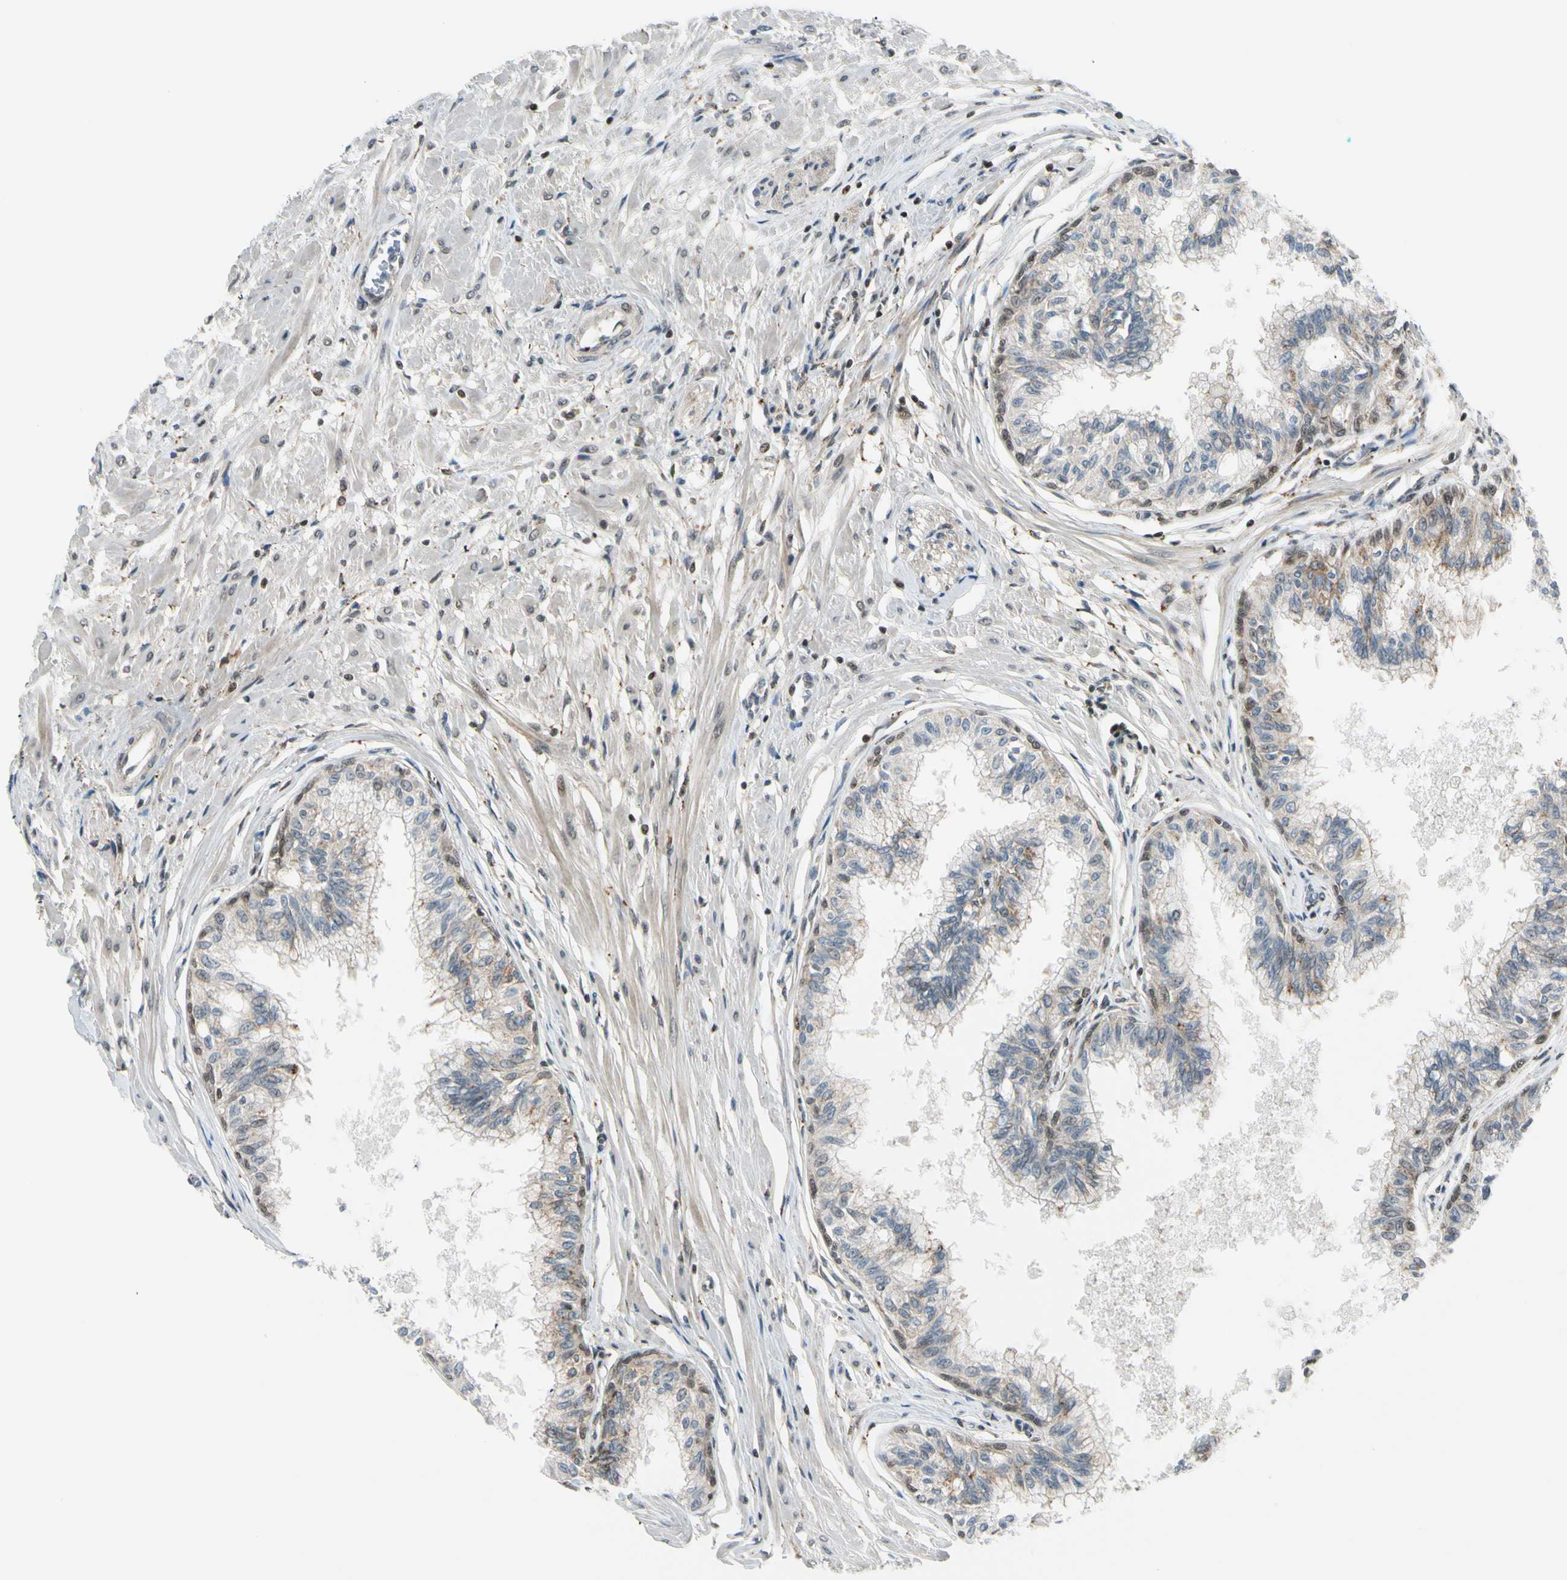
{"staining": {"intensity": "moderate", "quantity": "25%-75%", "location": "cytoplasmic/membranous,nuclear"}, "tissue": "prostate", "cell_type": "Glandular cells", "image_type": "normal", "snomed": [{"axis": "morphology", "description": "Normal tissue, NOS"}, {"axis": "topography", "description": "Prostate"}, {"axis": "topography", "description": "Seminal veicle"}], "caption": "This photomicrograph exhibits IHC staining of unremarkable human prostate, with medium moderate cytoplasmic/membranous,nuclear positivity in about 25%-75% of glandular cells.", "gene": "DAXX", "patient": {"sex": "male", "age": 60}}